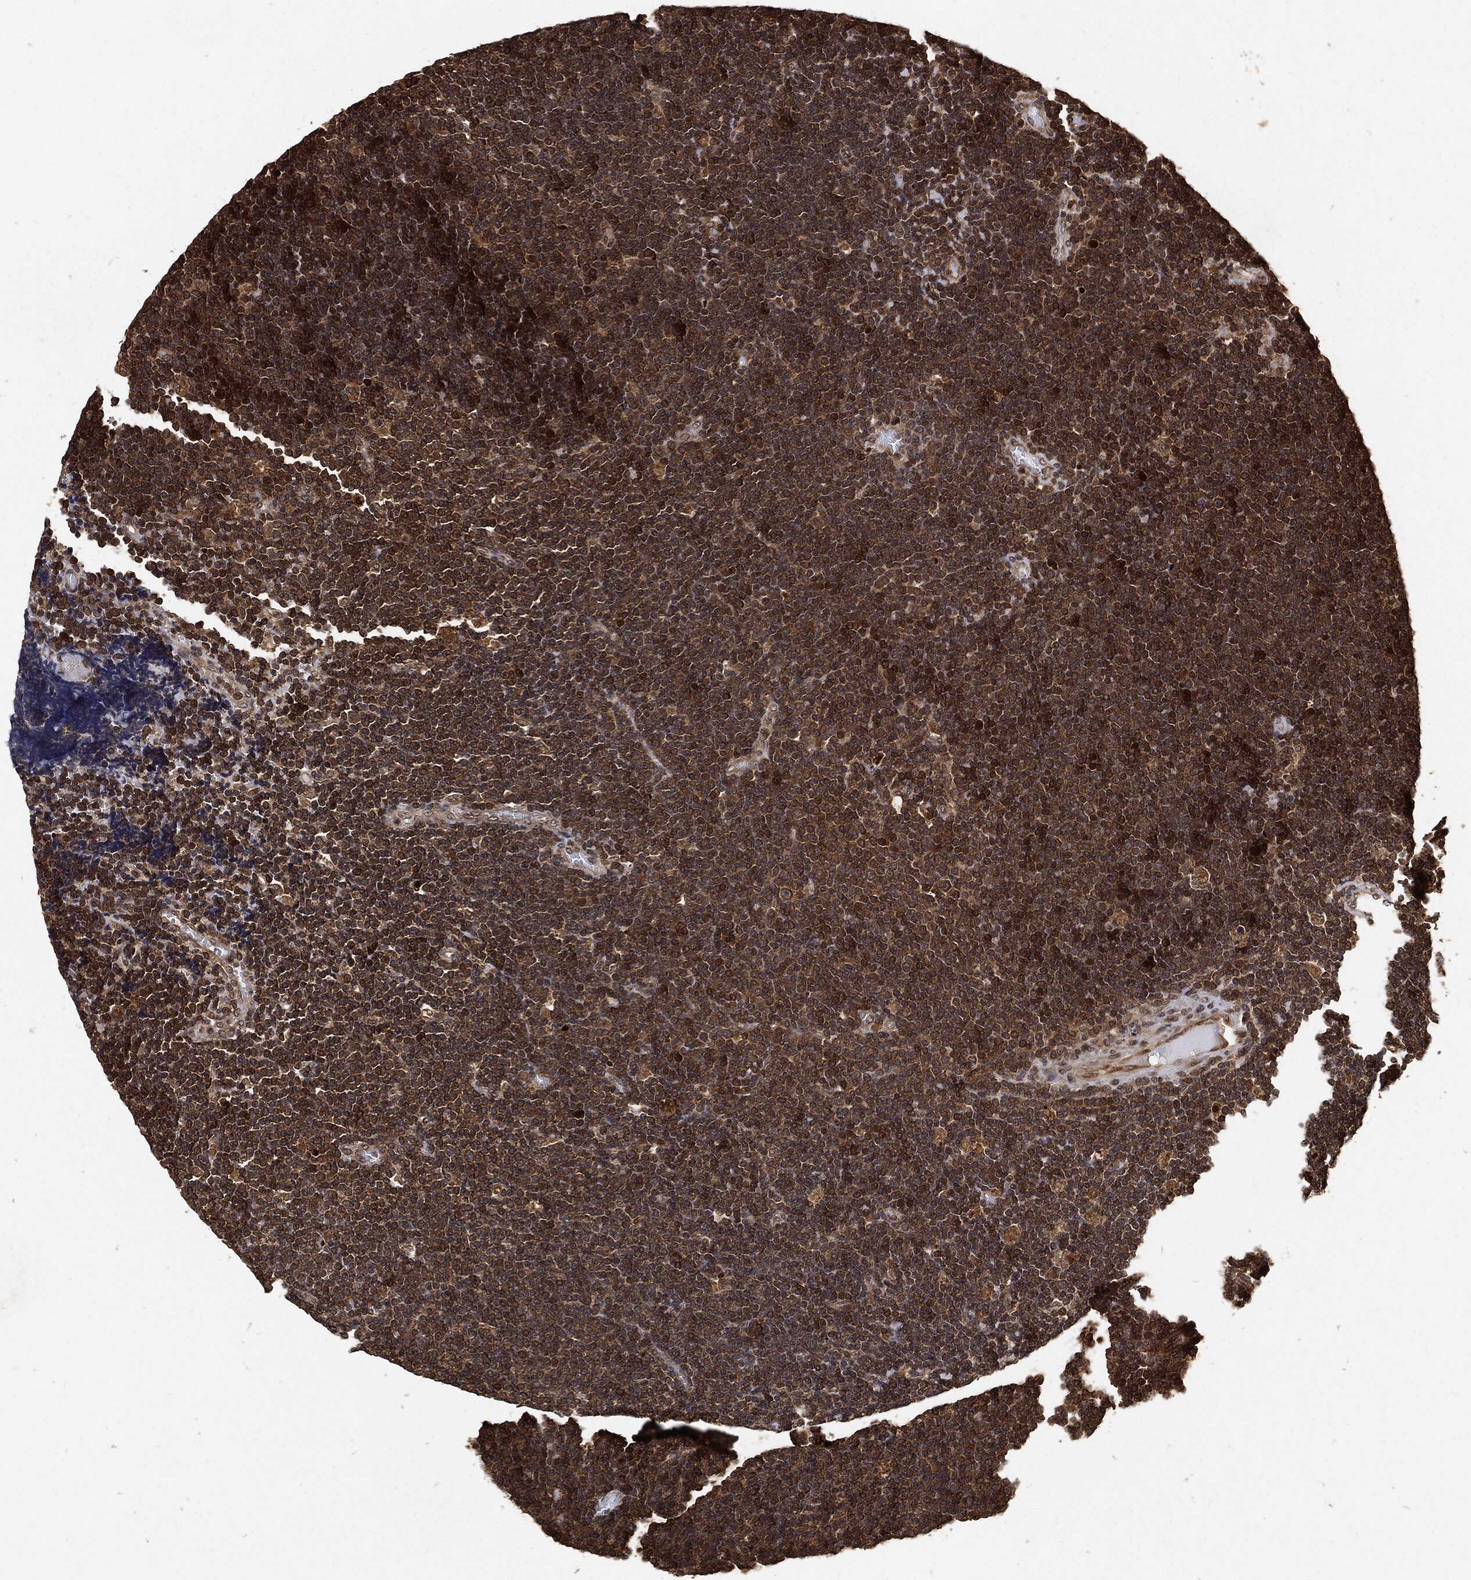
{"staining": {"intensity": "moderate", "quantity": ">75%", "location": "cytoplasmic/membranous"}, "tissue": "lymphoma", "cell_type": "Tumor cells", "image_type": "cancer", "snomed": [{"axis": "morphology", "description": "Malignant lymphoma, non-Hodgkin's type, Low grade"}, {"axis": "topography", "description": "Brain"}], "caption": "Immunohistochemical staining of human lymphoma displays medium levels of moderate cytoplasmic/membranous protein staining in about >75% of tumor cells.", "gene": "ZNF226", "patient": {"sex": "female", "age": 66}}